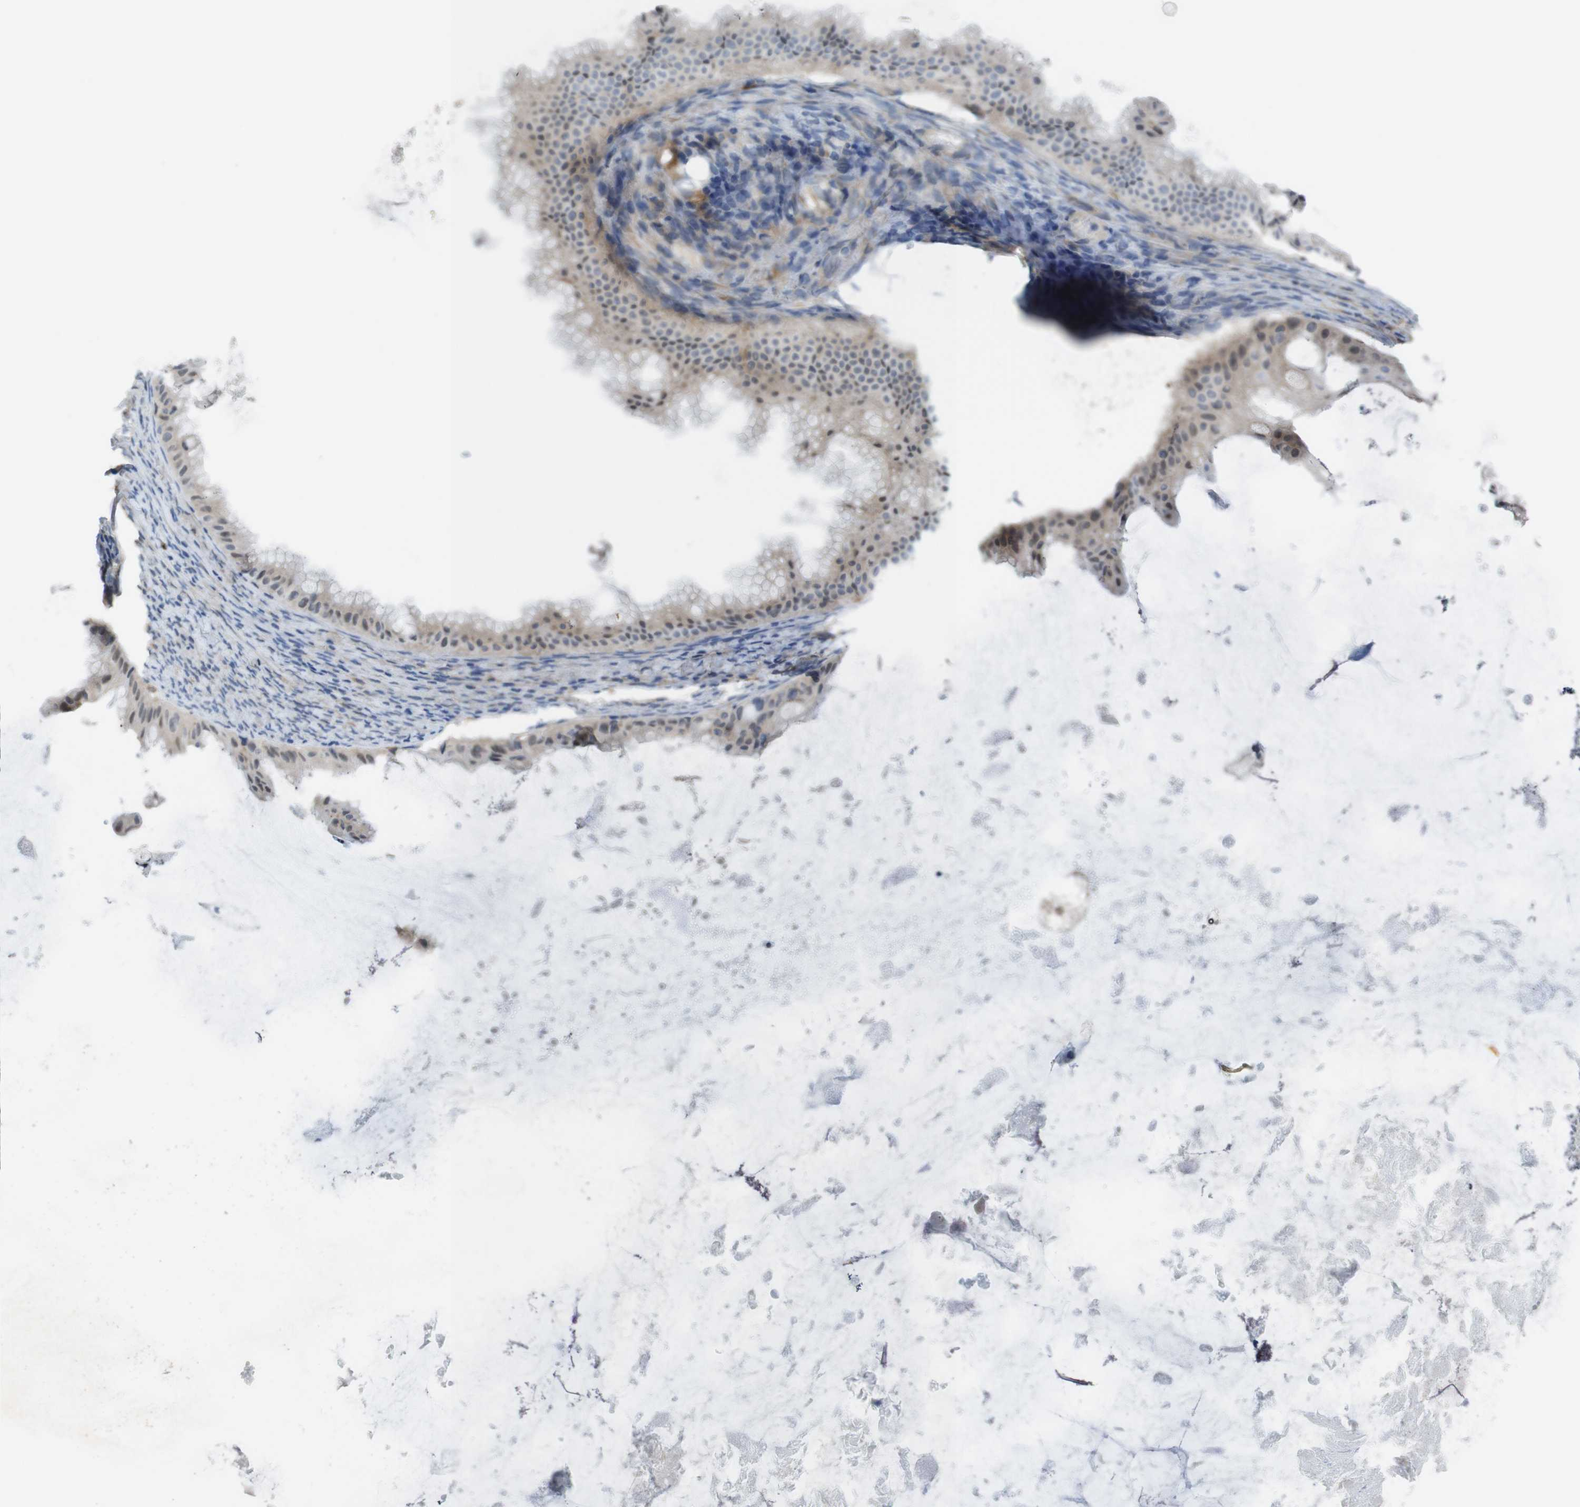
{"staining": {"intensity": "moderate", "quantity": "25%-75%", "location": "nuclear"}, "tissue": "ovarian cancer", "cell_type": "Tumor cells", "image_type": "cancer", "snomed": [{"axis": "morphology", "description": "Cystadenocarcinoma, mucinous, NOS"}, {"axis": "topography", "description": "Ovary"}], "caption": "Ovarian mucinous cystadenocarcinoma stained with a protein marker reveals moderate staining in tumor cells.", "gene": "PCDH10", "patient": {"sex": "female", "age": 61}}